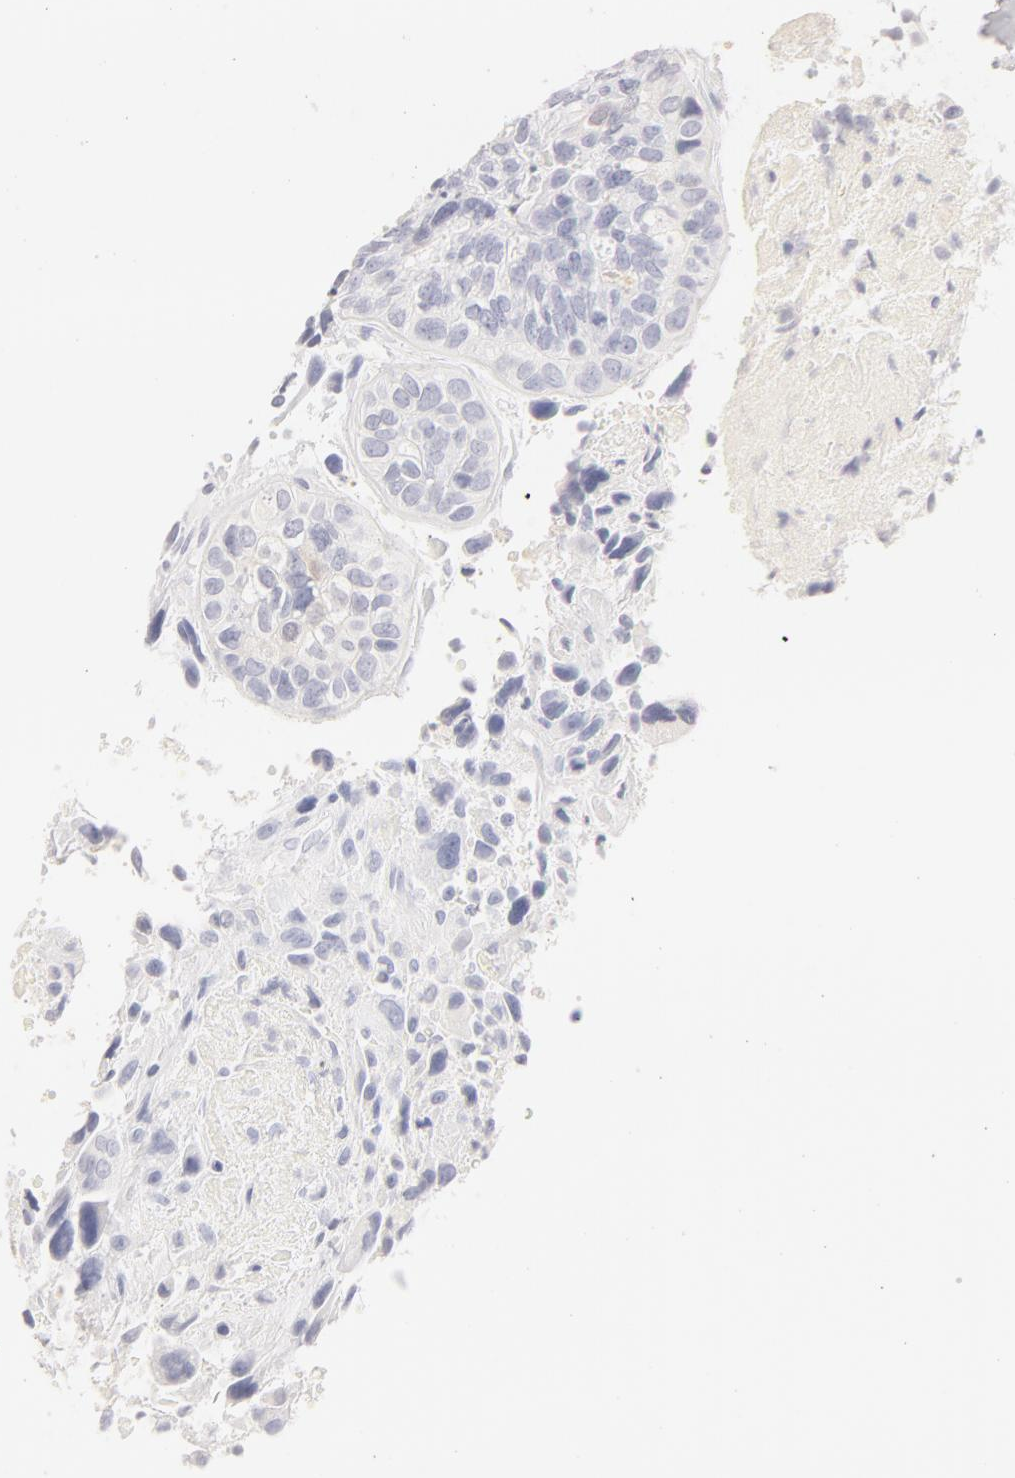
{"staining": {"intensity": "negative", "quantity": "none", "location": "none"}, "tissue": "breast cancer", "cell_type": "Tumor cells", "image_type": "cancer", "snomed": [{"axis": "morphology", "description": "Neoplasm, malignant, NOS"}, {"axis": "topography", "description": "Breast"}], "caption": "Protein analysis of neoplasm (malignant) (breast) exhibits no significant positivity in tumor cells.", "gene": "LGALS7B", "patient": {"sex": "female", "age": 50}}